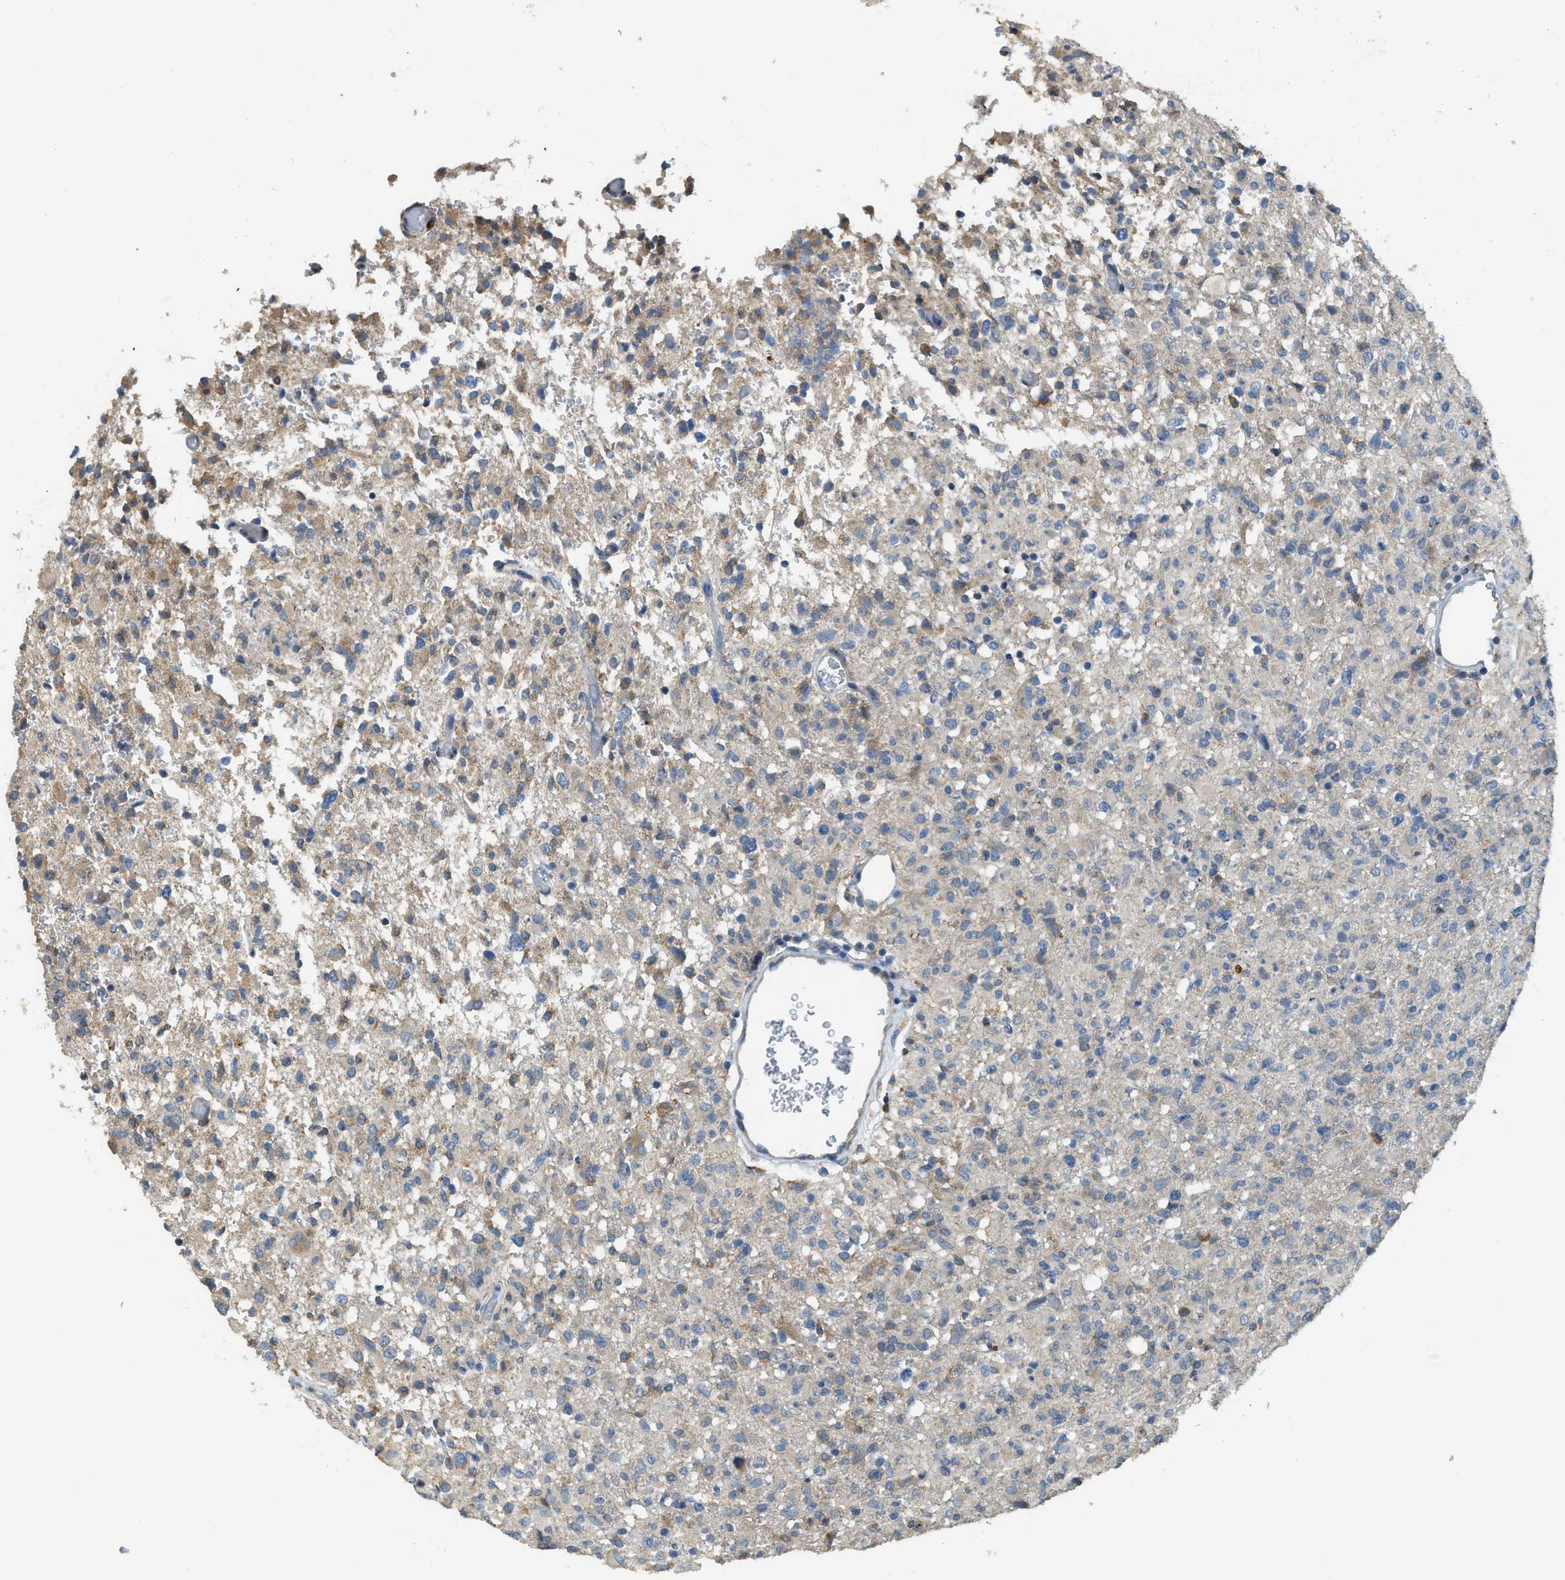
{"staining": {"intensity": "weak", "quantity": "<25%", "location": "cytoplasmic/membranous"}, "tissue": "glioma", "cell_type": "Tumor cells", "image_type": "cancer", "snomed": [{"axis": "morphology", "description": "Glioma, malignant, High grade"}, {"axis": "topography", "description": "Brain"}], "caption": "Glioma was stained to show a protein in brown. There is no significant expression in tumor cells.", "gene": "TMEM68", "patient": {"sex": "female", "age": 57}}